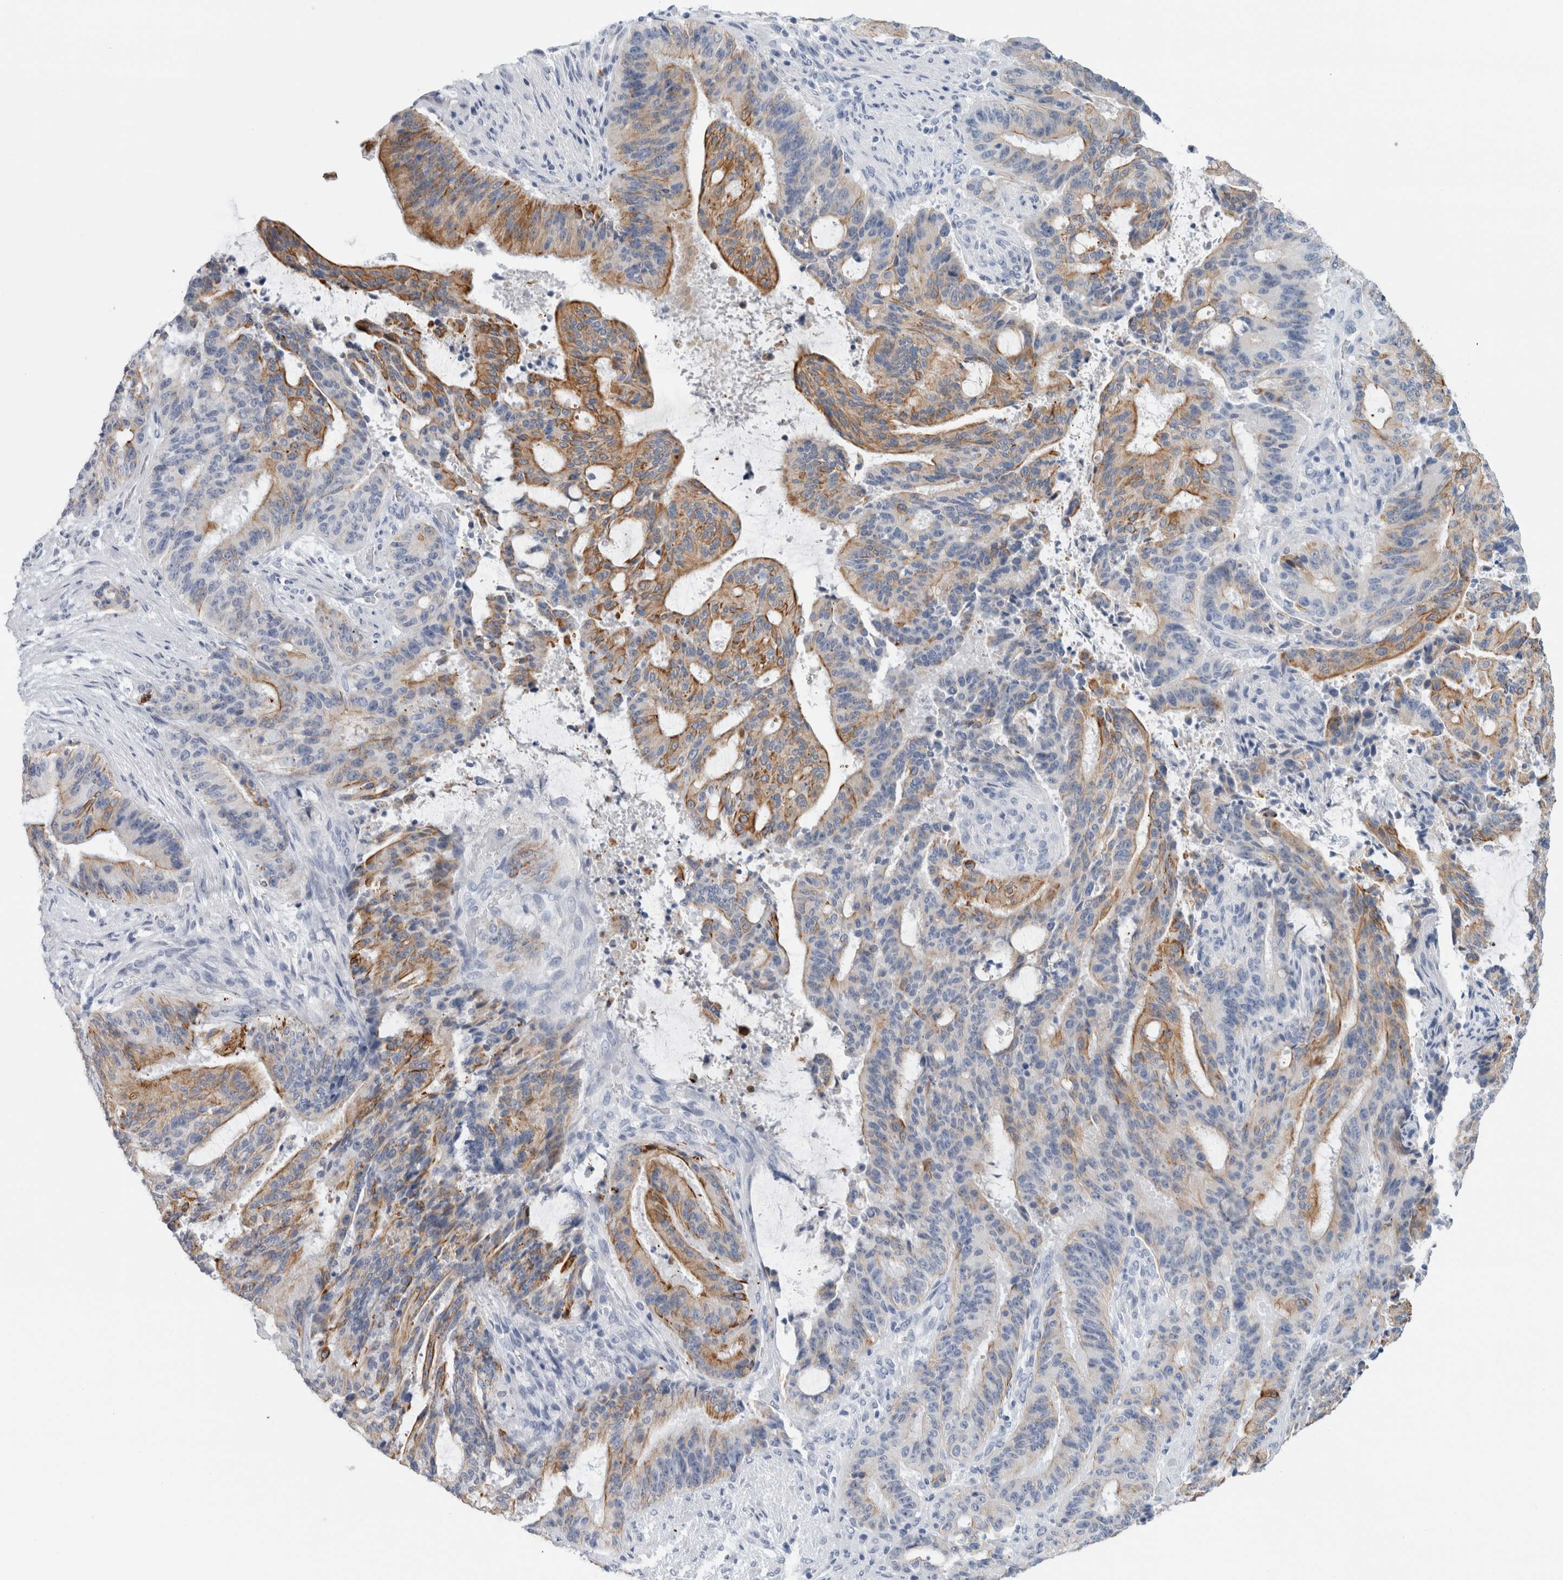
{"staining": {"intensity": "moderate", "quantity": "25%-75%", "location": "cytoplasmic/membranous"}, "tissue": "liver cancer", "cell_type": "Tumor cells", "image_type": "cancer", "snomed": [{"axis": "morphology", "description": "Normal tissue, NOS"}, {"axis": "morphology", "description": "Cholangiocarcinoma"}, {"axis": "topography", "description": "Liver"}, {"axis": "topography", "description": "Peripheral nerve tissue"}], "caption": "Liver cancer stained for a protein (brown) demonstrates moderate cytoplasmic/membranous positive expression in about 25%-75% of tumor cells.", "gene": "RPH3AL", "patient": {"sex": "female", "age": 73}}